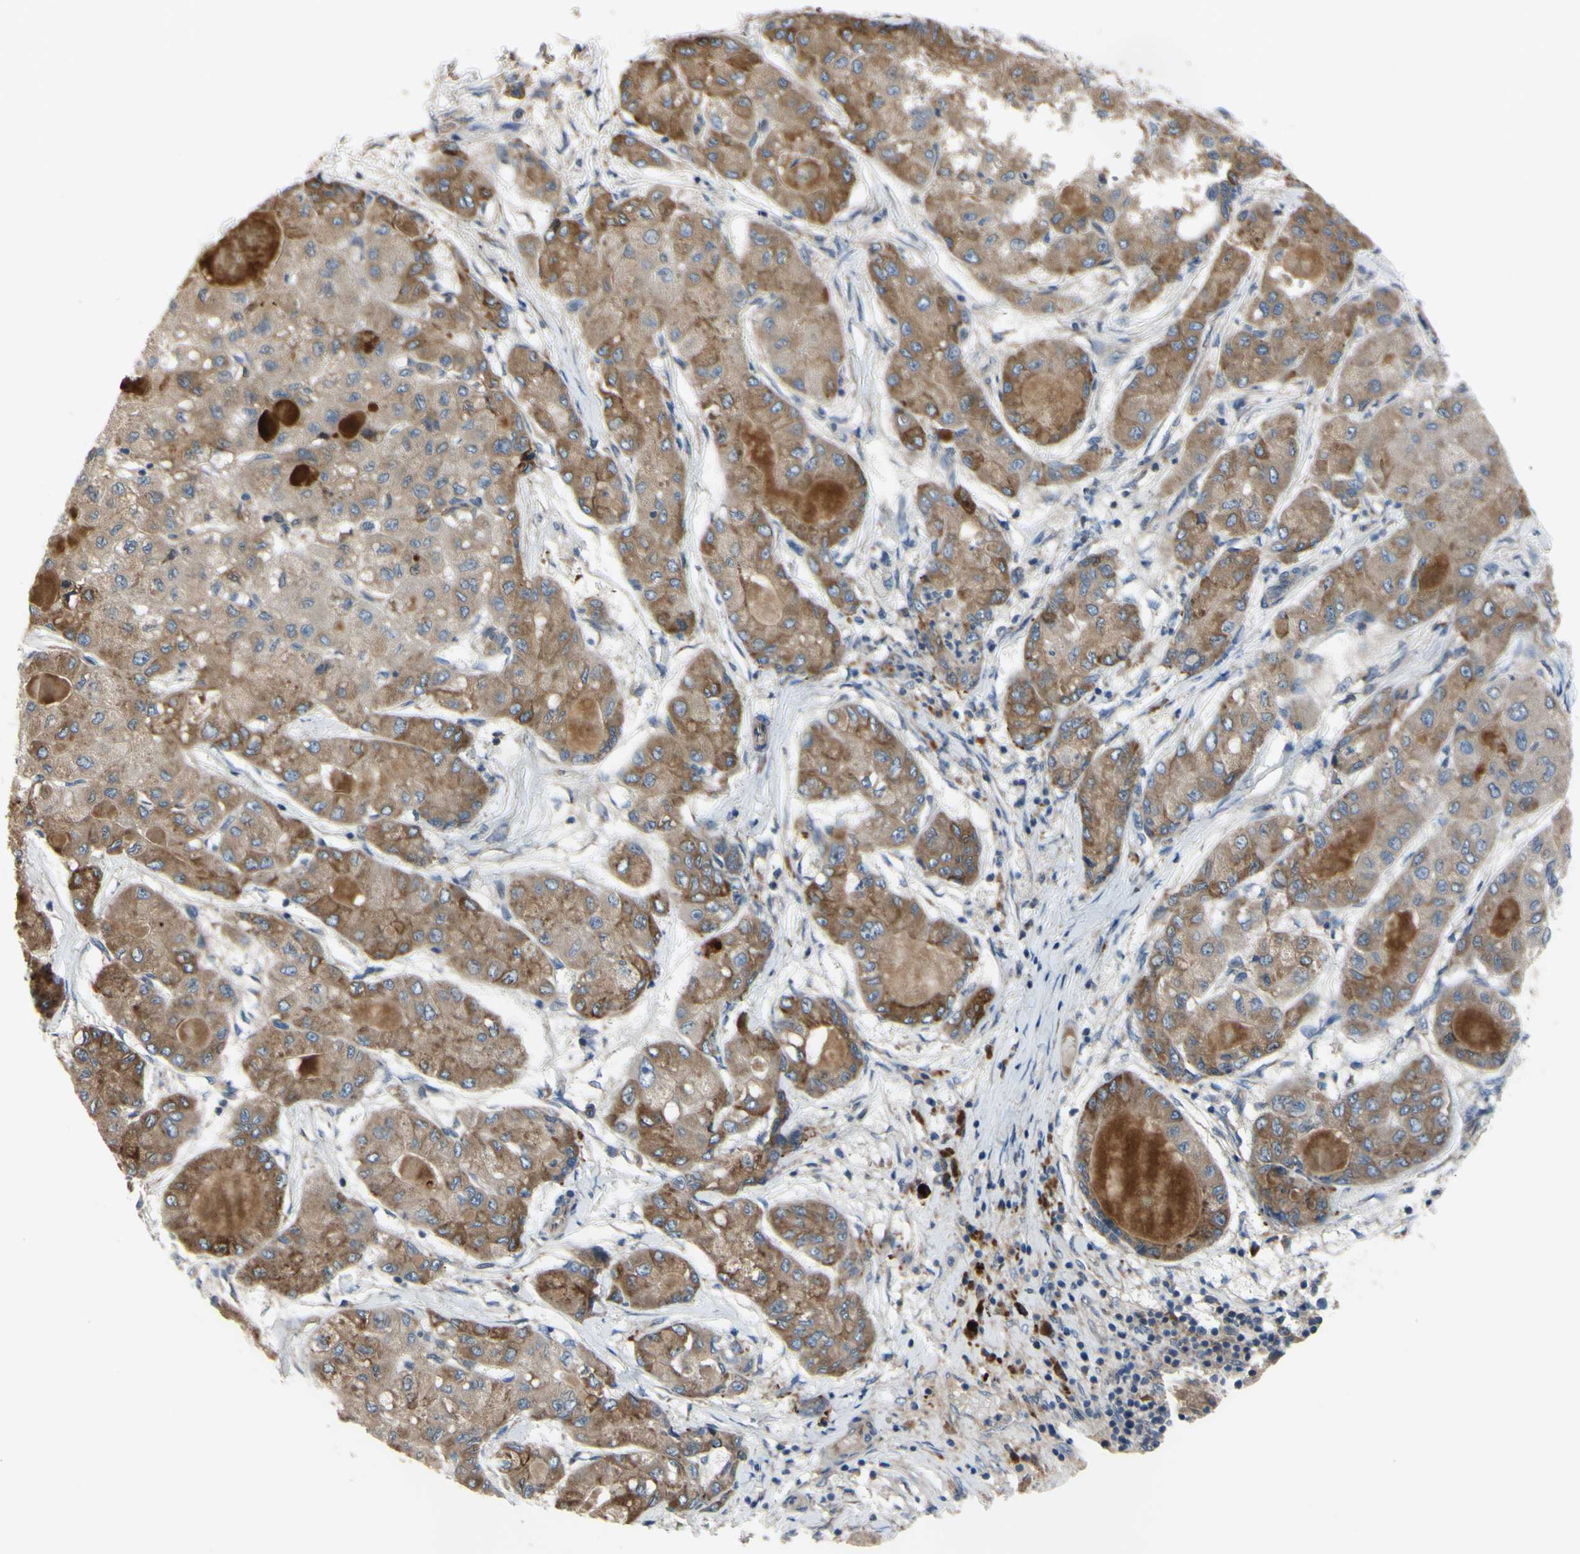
{"staining": {"intensity": "moderate", "quantity": ">75%", "location": "cytoplasmic/membranous"}, "tissue": "liver cancer", "cell_type": "Tumor cells", "image_type": "cancer", "snomed": [{"axis": "morphology", "description": "Carcinoma, Hepatocellular, NOS"}, {"axis": "topography", "description": "Liver"}], "caption": "Immunohistochemical staining of human liver cancer exhibits medium levels of moderate cytoplasmic/membranous protein positivity in approximately >75% of tumor cells.", "gene": "XIAP", "patient": {"sex": "male", "age": 80}}